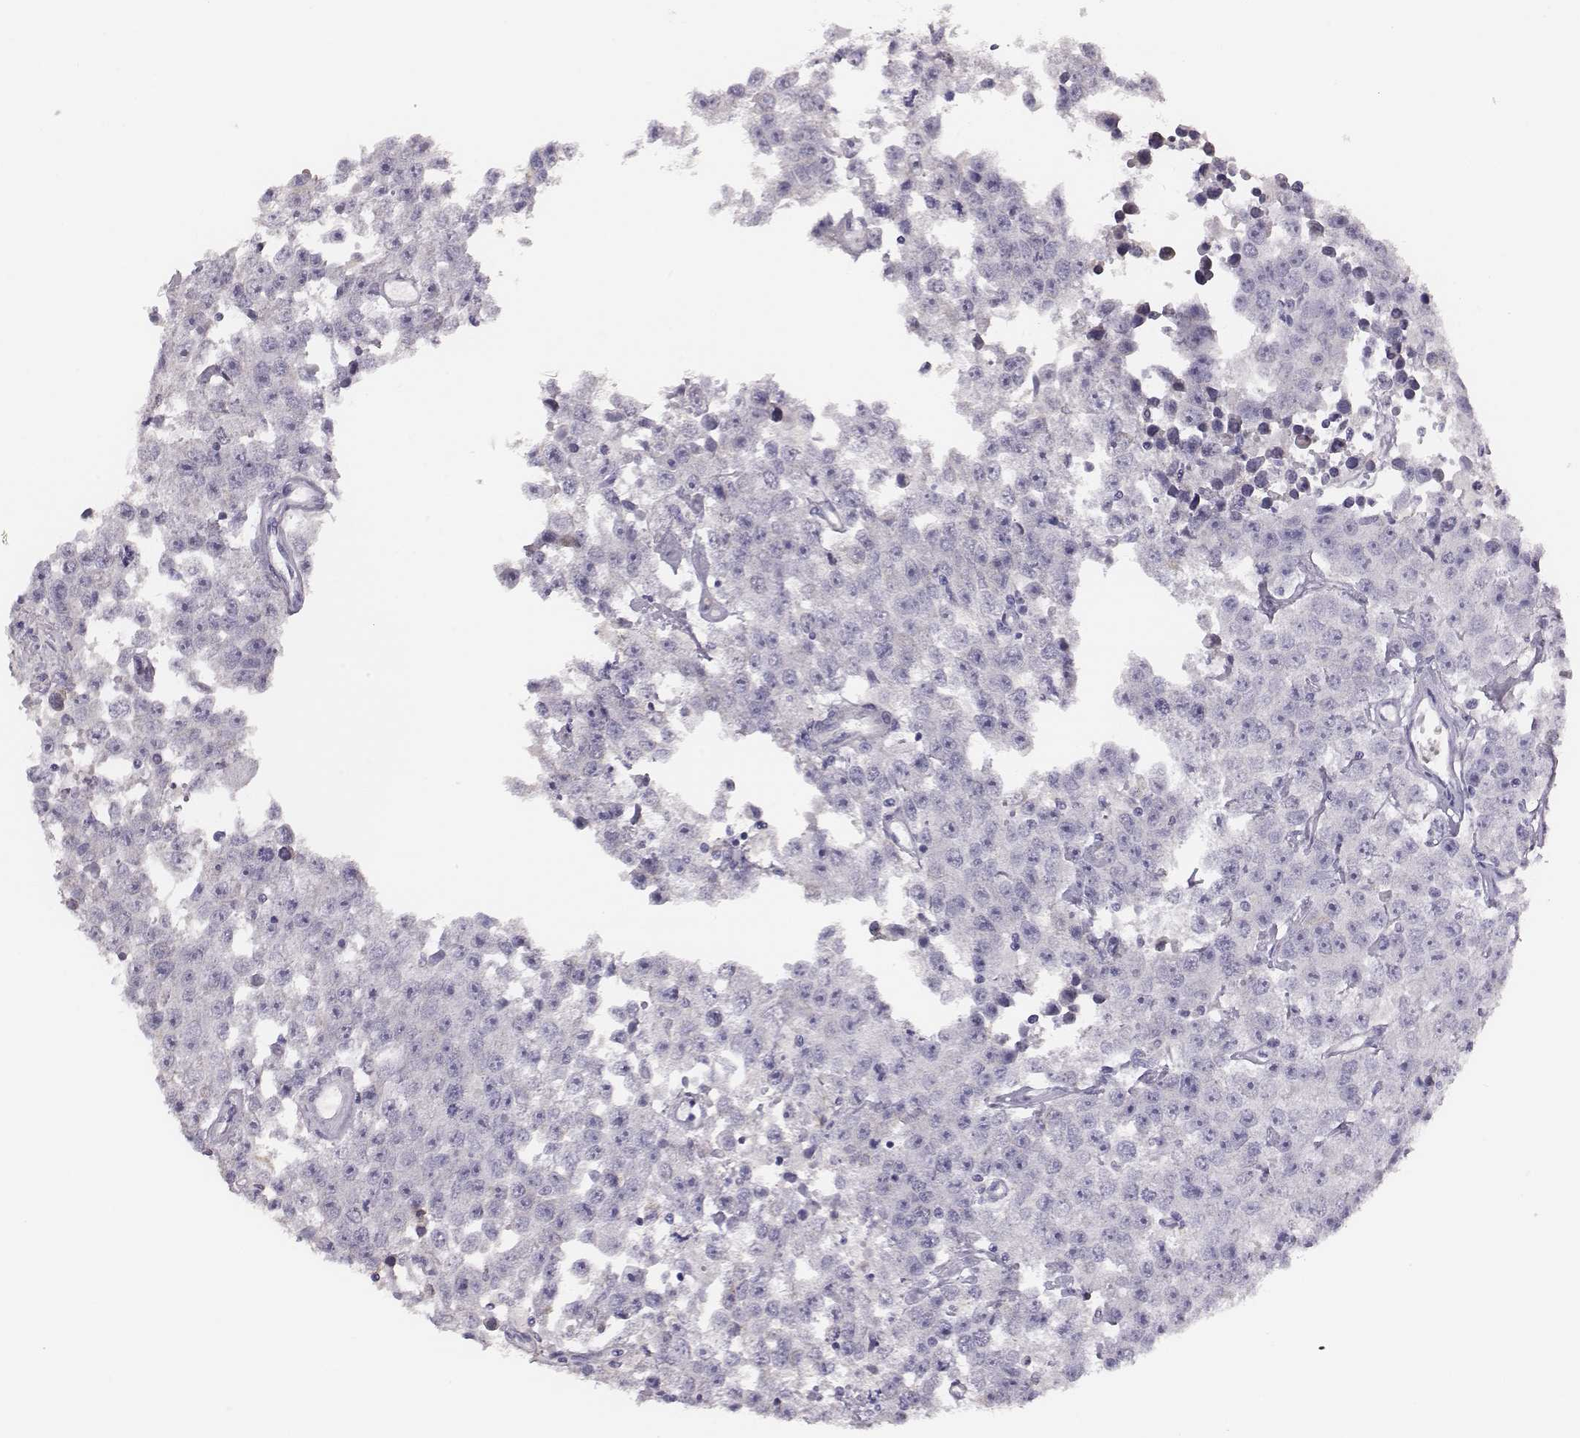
{"staining": {"intensity": "negative", "quantity": "none", "location": "none"}, "tissue": "testis cancer", "cell_type": "Tumor cells", "image_type": "cancer", "snomed": [{"axis": "morphology", "description": "Seminoma, NOS"}, {"axis": "topography", "description": "Testis"}], "caption": "Micrograph shows no significant protein staining in tumor cells of testis cancer. (Immunohistochemistry (ihc), brightfield microscopy, high magnification).", "gene": "GUCA1A", "patient": {"sex": "male", "age": 52}}